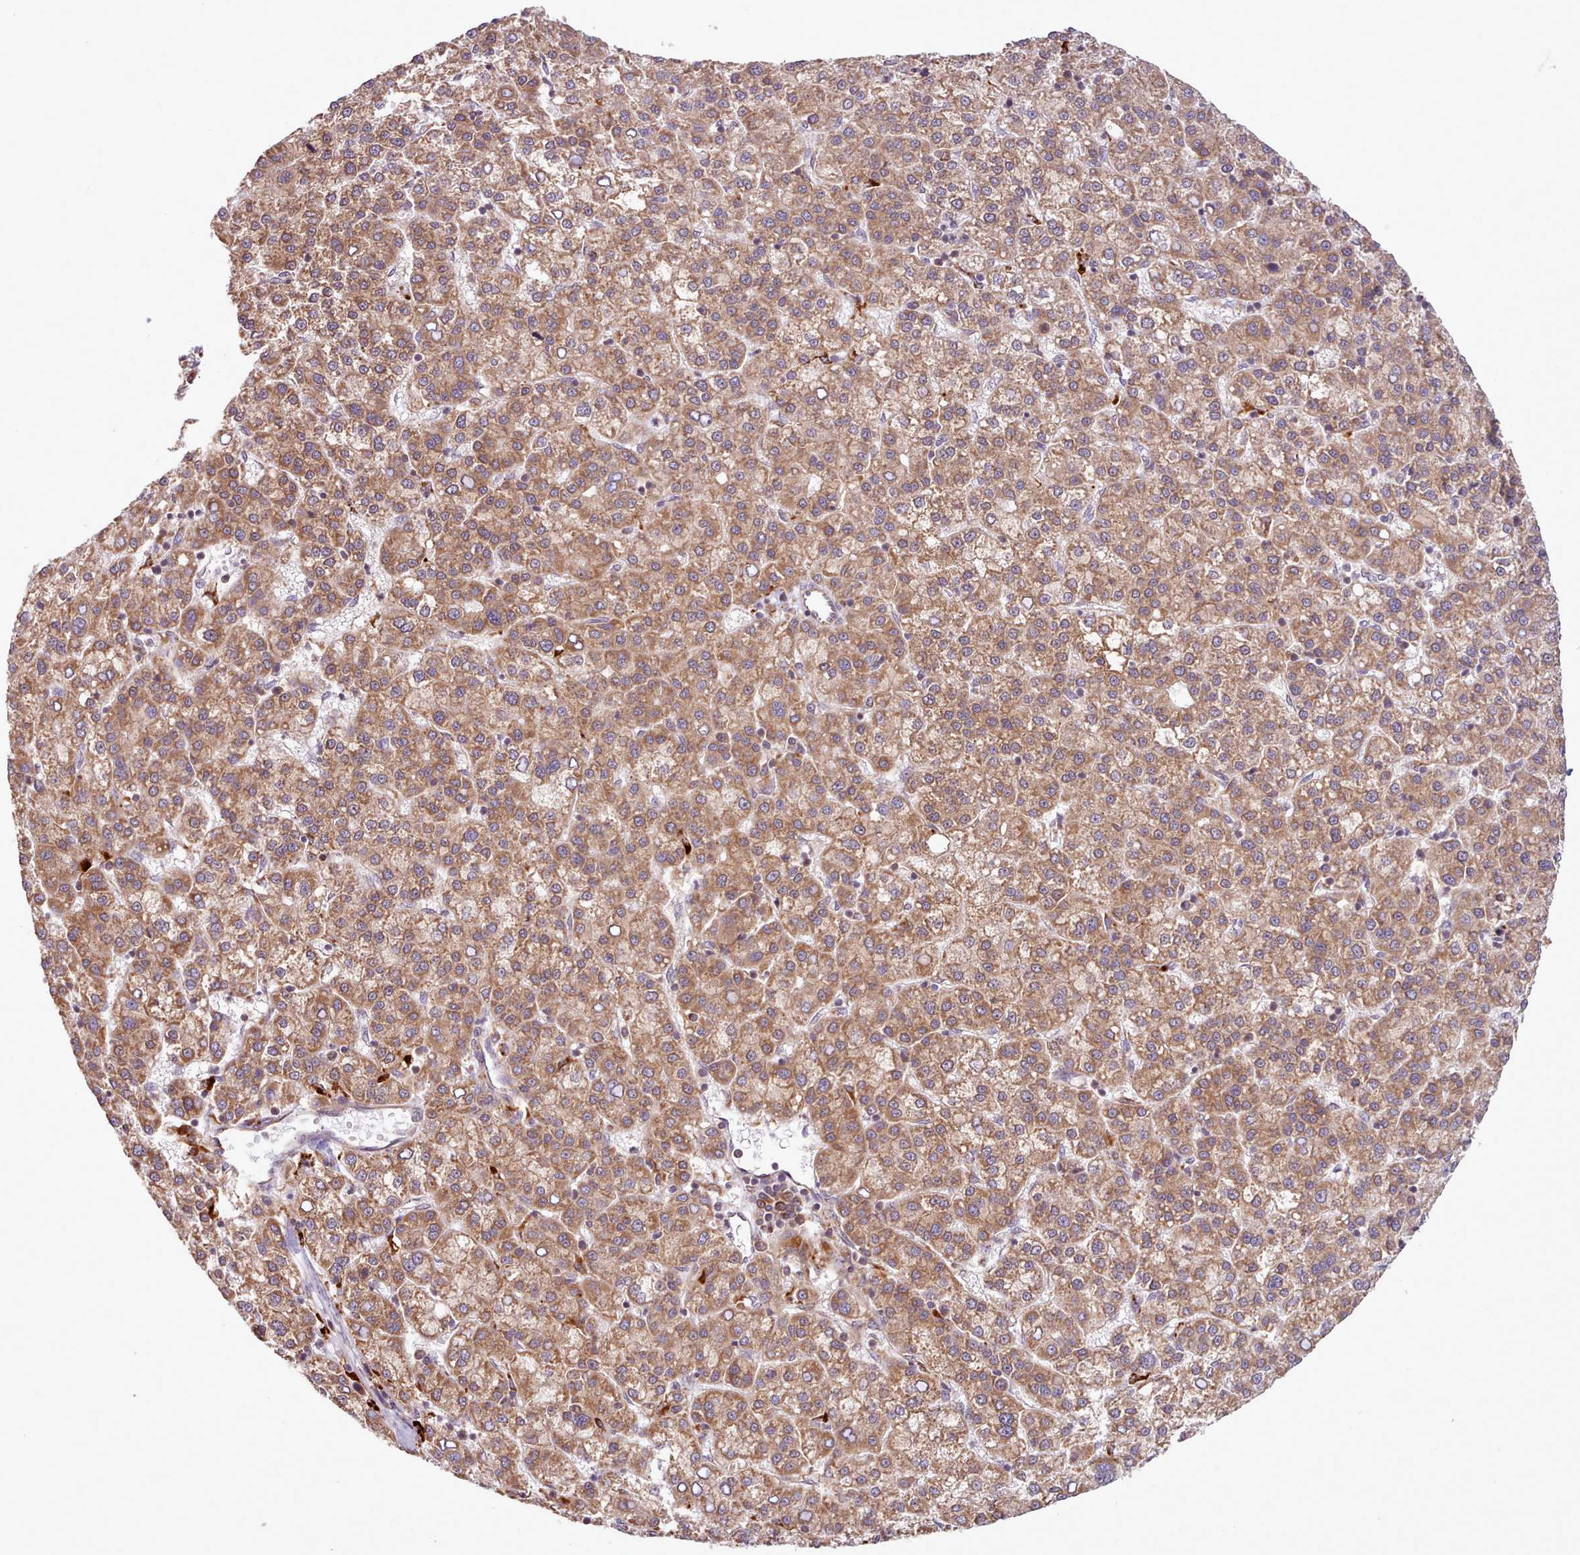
{"staining": {"intensity": "moderate", "quantity": ">75%", "location": "cytoplasmic/membranous"}, "tissue": "liver cancer", "cell_type": "Tumor cells", "image_type": "cancer", "snomed": [{"axis": "morphology", "description": "Carcinoma, Hepatocellular, NOS"}, {"axis": "topography", "description": "Liver"}], "caption": "Moderate cytoplasmic/membranous positivity is present in approximately >75% of tumor cells in liver cancer.", "gene": "CRYBG1", "patient": {"sex": "female", "age": 58}}